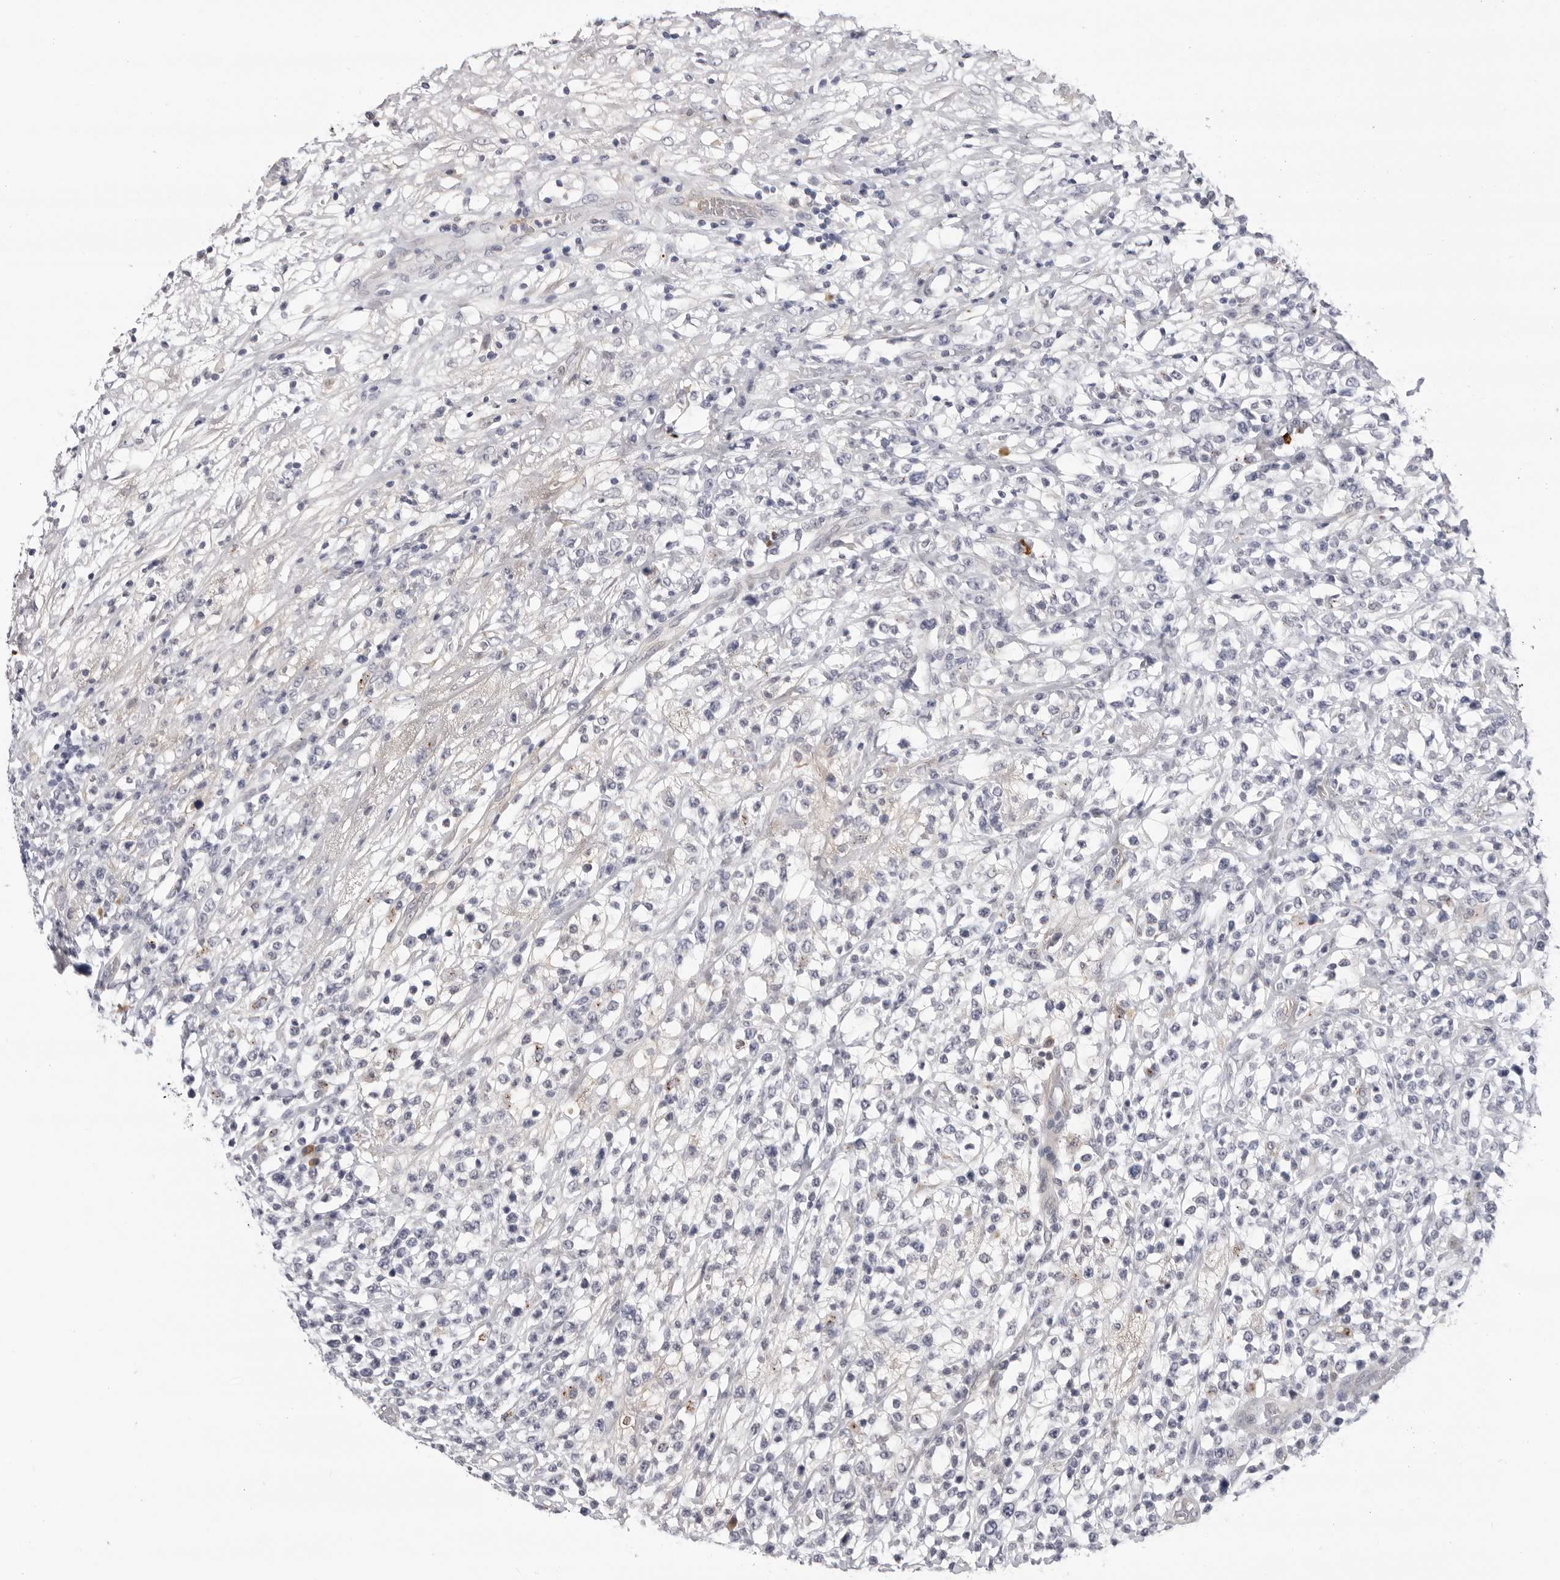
{"staining": {"intensity": "negative", "quantity": "none", "location": "none"}, "tissue": "lymphoma", "cell_type": "Tumor cells", "image_type": "cancer", "snomed": [{"axis": "morphology", "description": "Malignant lymphoma, non-Hodgkin's type, High grade"}, {"axis": "topography", "description": "Colon"}], "caption": "Human high-grade malignant lymphoma, non-Hodgkin's type stained for a protein using immunohistochemistry (IHC) demonstrates no staining in tumor cells.", "gene": "ZNF502", "patient": {"sex": "female", "age": 53}}